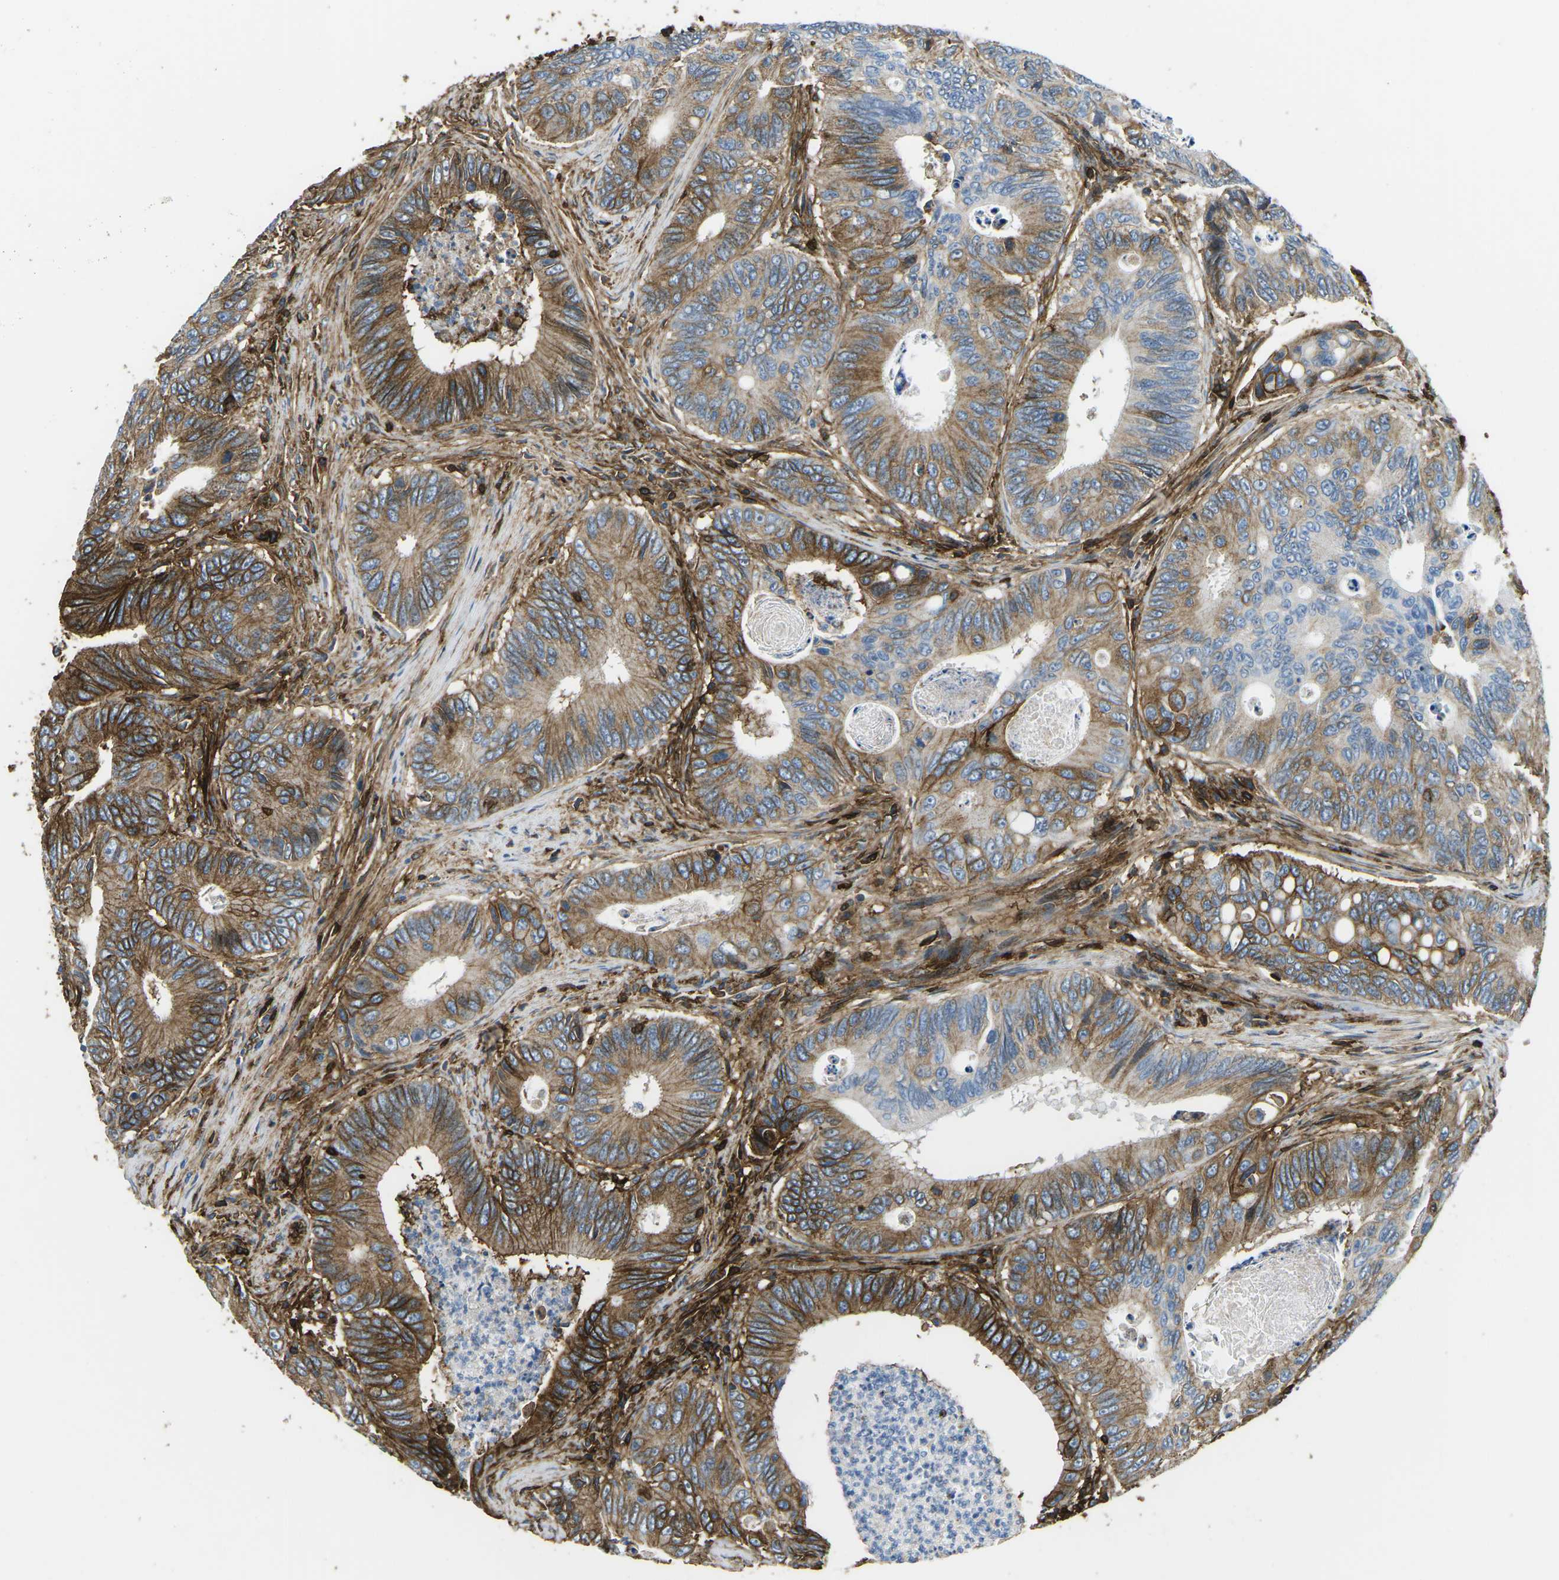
{"staining": {"intensity": "moderate", "quantity": ">75%", "location": "cytoplasmic/membranous"}, "tissue": "colorectal cancer", "cell_type": "Tumor cells", "image_type": "cancer", "snomed": [{"axis": "morphology", "description": "Inflammation, NOS"}, {"axis": "morphology", "description": "Adenocarcinoma, NOS"}, {"axis": "topography", "description": "Colon"}], "caption": "Immunohistochemistry staining of adenocarcinoma (colorectal), which shows medium levels of moderate cytoplasmic/membranous positivity in about >75% of tumor cells indicating moderate cytoplasmic/membranous protein positivity. The staining was performed using DAB (3,3'-diaminobenzidine) (brown) for protein detection and nuclei were counterstained in hematoxylin (blue).", "gene": "HLA-B", "patient": {"sex": "male", "age": 72}}